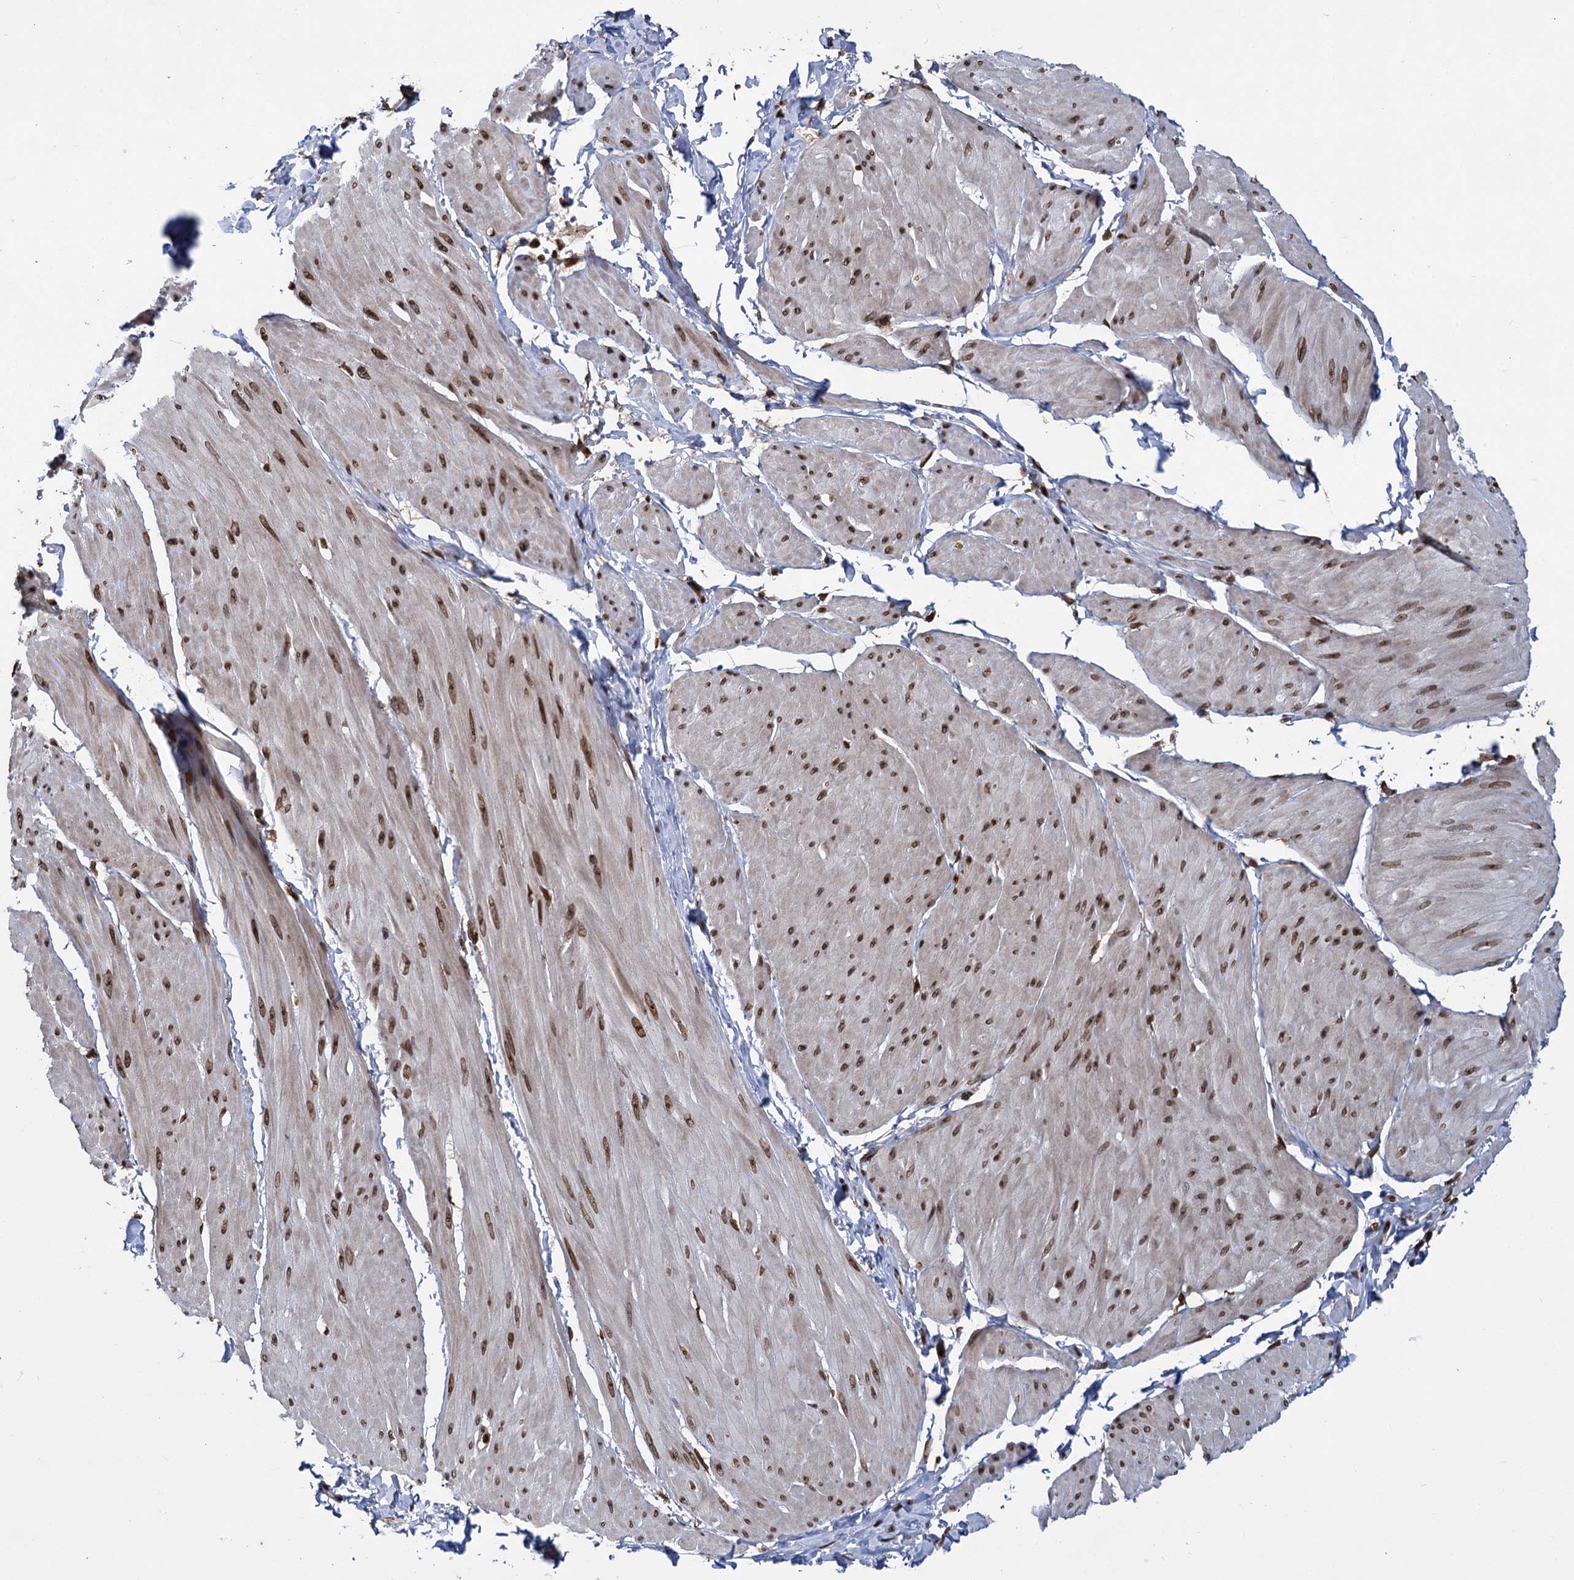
{"staining": {"intensity": "moderate", "quantity": ">75%", "location": "nuclear"}, "tissue": "smooth muscle", "cell_type": "Smooth muscle cells", "image_type": "normal", "snomed": [{"axis": "morphology", "description": "Urothelial carcinoma, High grade"}, {"axis": "topography", "description": "Urinary bladder"}], "caption": "Unremarkable smooth muscle was stained to show a protein in brown. There is medium levels of moderate nuclear staining in approximately >75% of smooth muscle cells. The protein of interest is stained brown, and the nuclei are stained in blue (DAB IHC with brightfield microscopy, high magnification).", "gene": "MESD", "patient": {"sex": "male", "age": 46}}